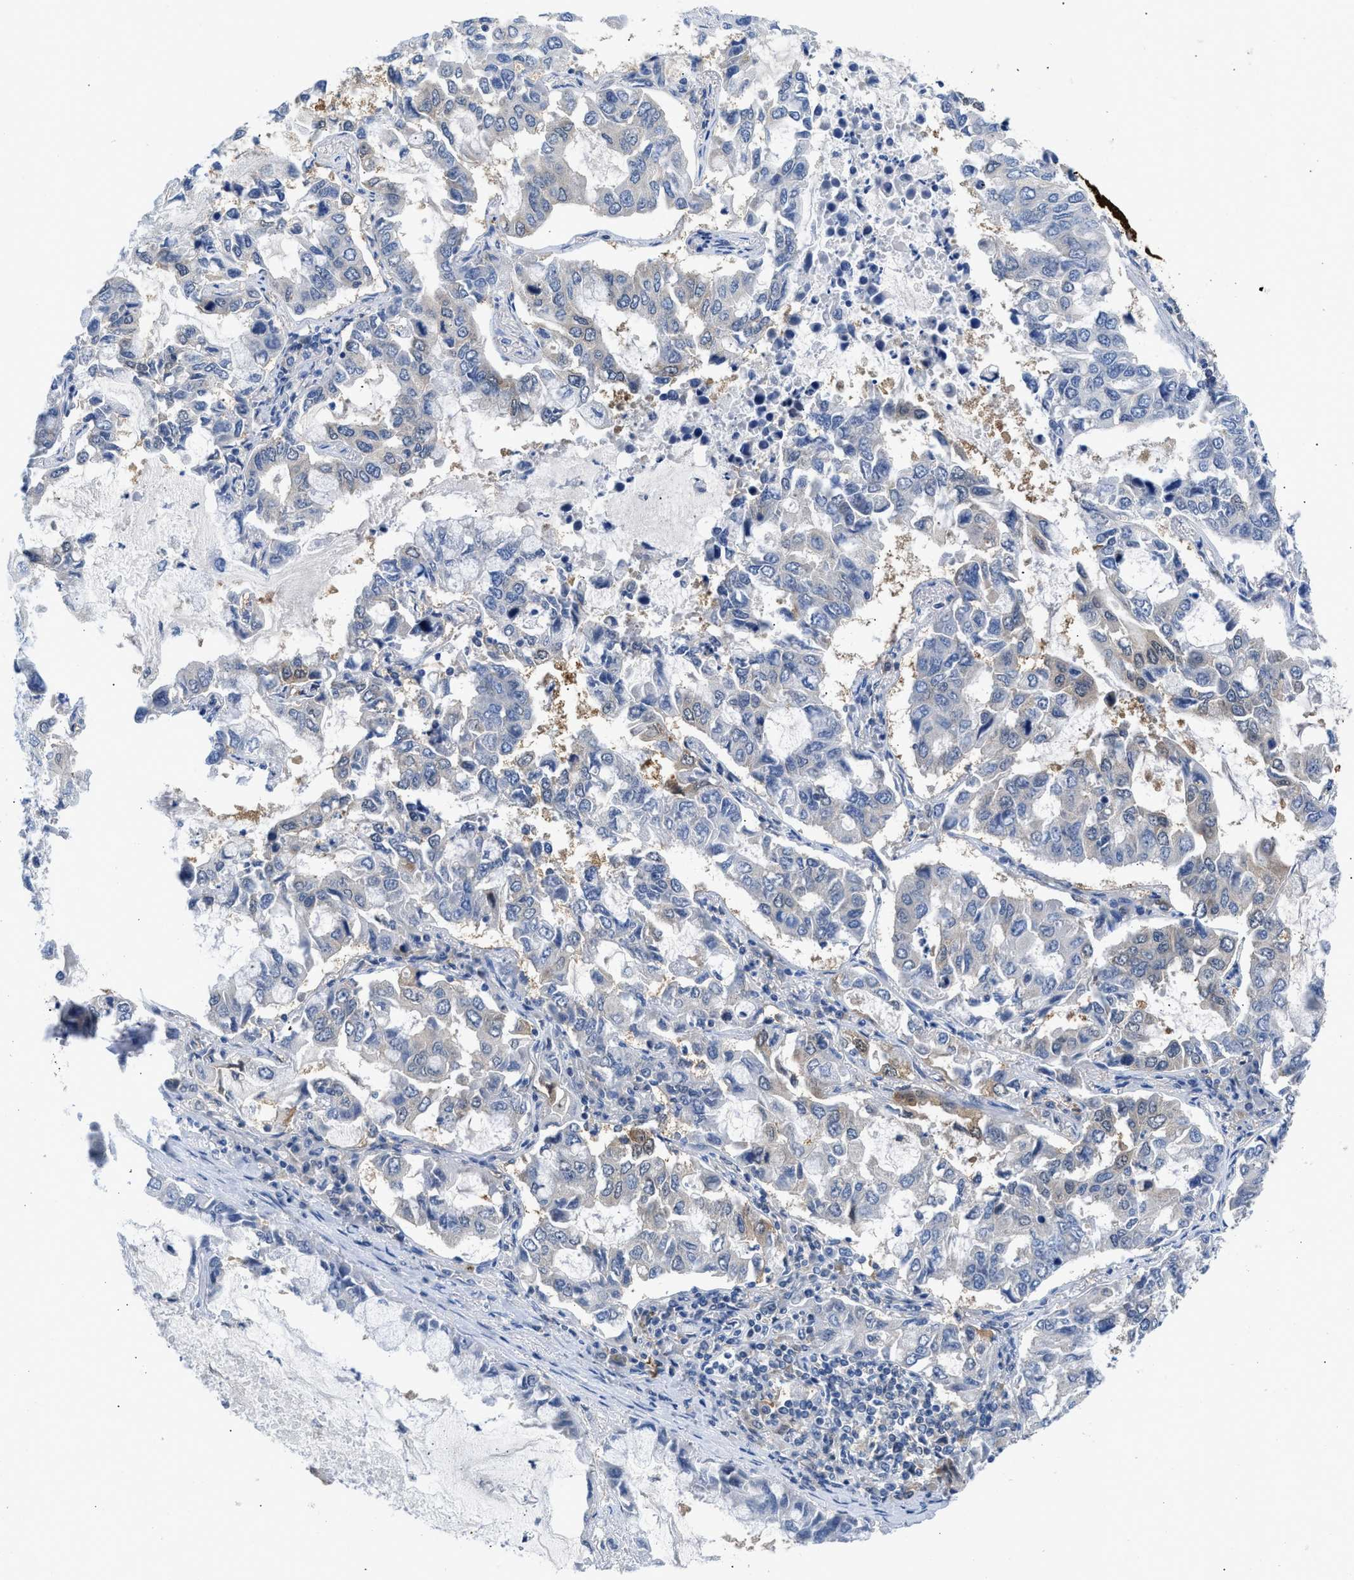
{"staining": {"intensity": "negative", "quantity": "none", "location": "none"}, "tissue": "lung cancer", "cell_type": "Tumor cells", "image_type": "cancer", "snomed": [{"axis": "morphology", "description": "Adenocarcinoma, NOS"}, {"axis": "topography", "description": "Lung"}], "caption": "Immunohistochemical staining of human lung cancer (adenocarcinoma) displays no significant positivity in tumor cells.", "gene": "CBR1", "patient": {"sex": "male", "age": 64}}